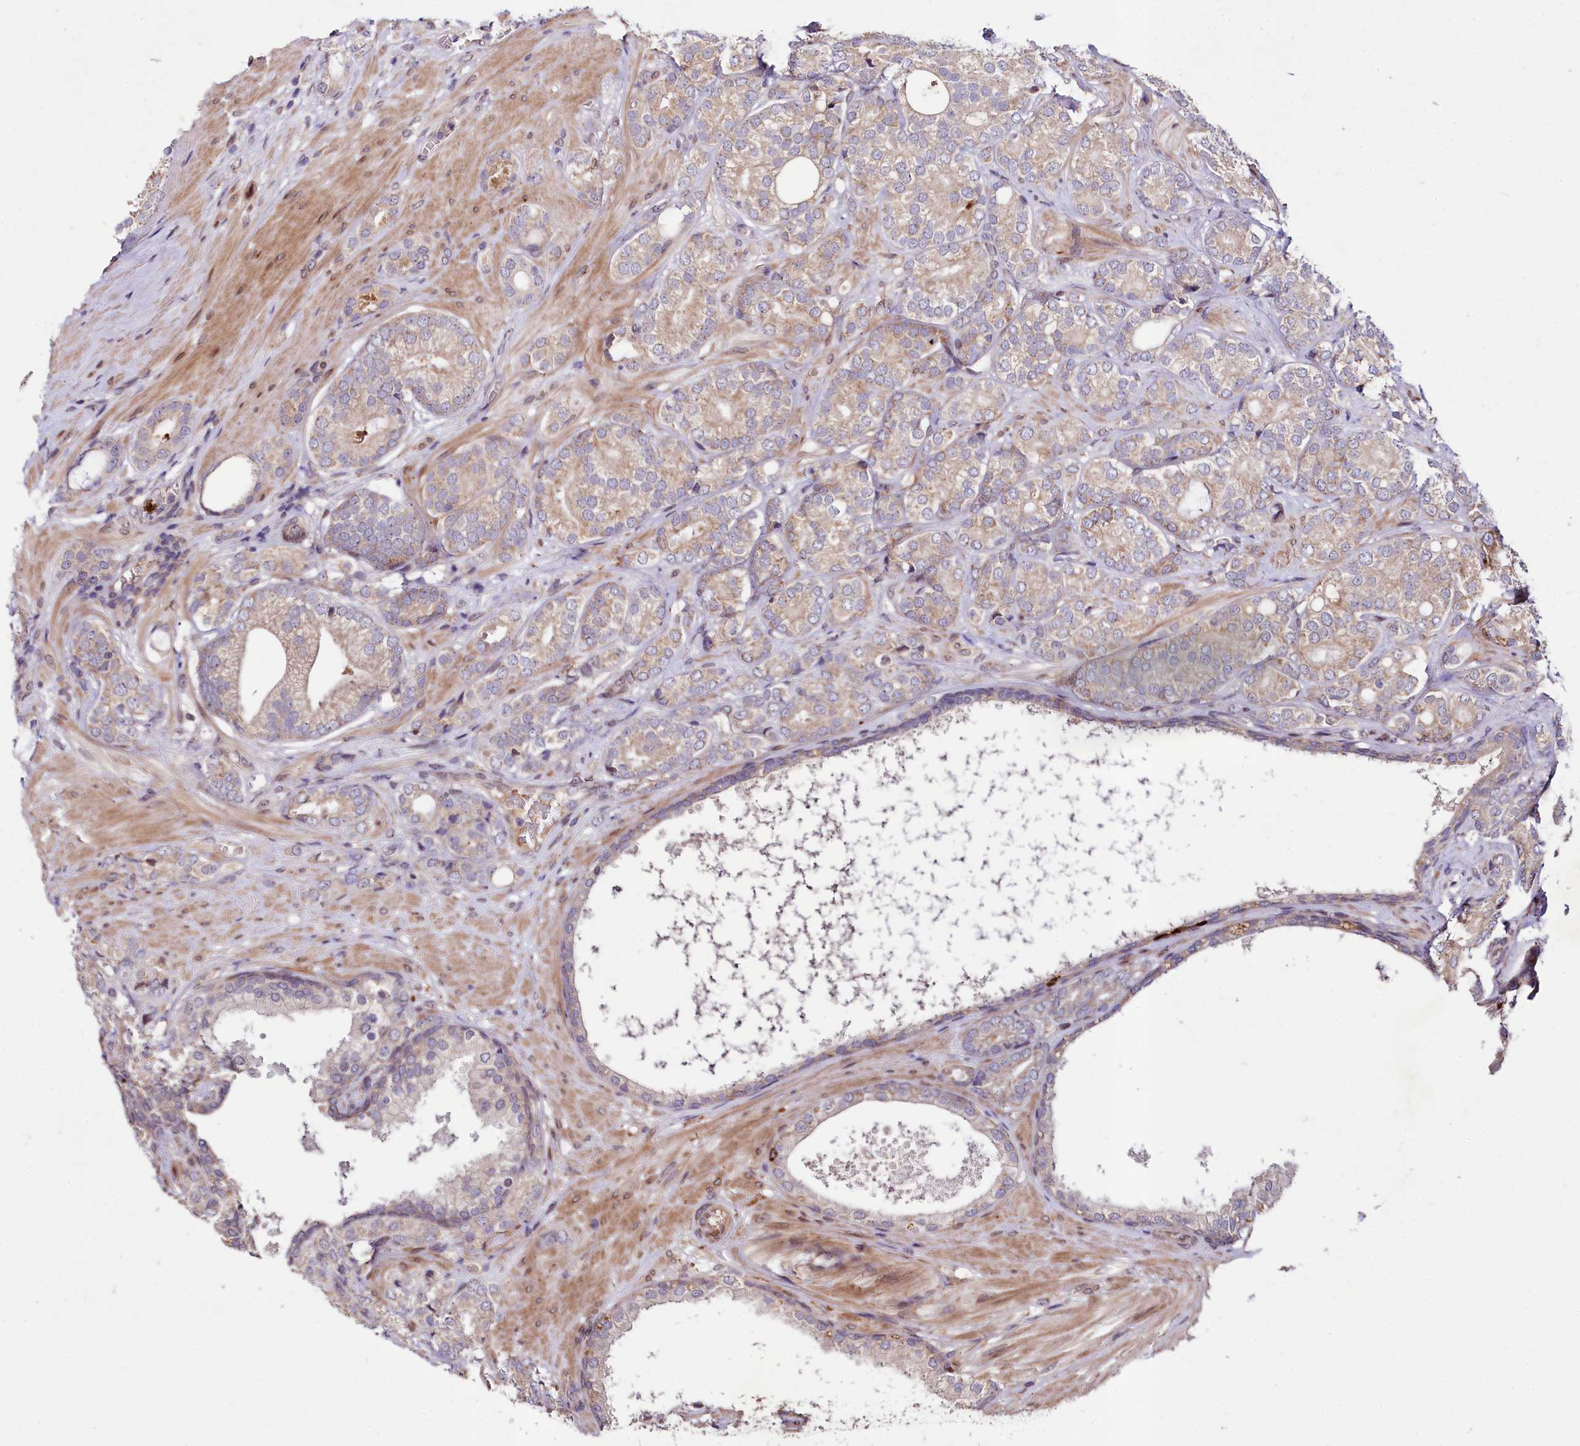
{"staining": {"intensity": "weak", "quantity": ">75%", "location": "cytoplasmic/membranous"}, "tissue": "prostate cancer", "cell_type": "Tumor cells", "image_type": "cancer", "snomed": [{"axis": "morphology", "description": "Adenocarcinoma, High grade"}, {"axis": "topography", "description": "Prostate"}], "caption": "Tumor cells reveal low levels of weak cytoplasmic/membranous staining in about >75% of cells in human adenocarcinoma (high-grade) (prostate).", "gene": "ZNF226", "patient": {"sex": "male", "age": 60}}